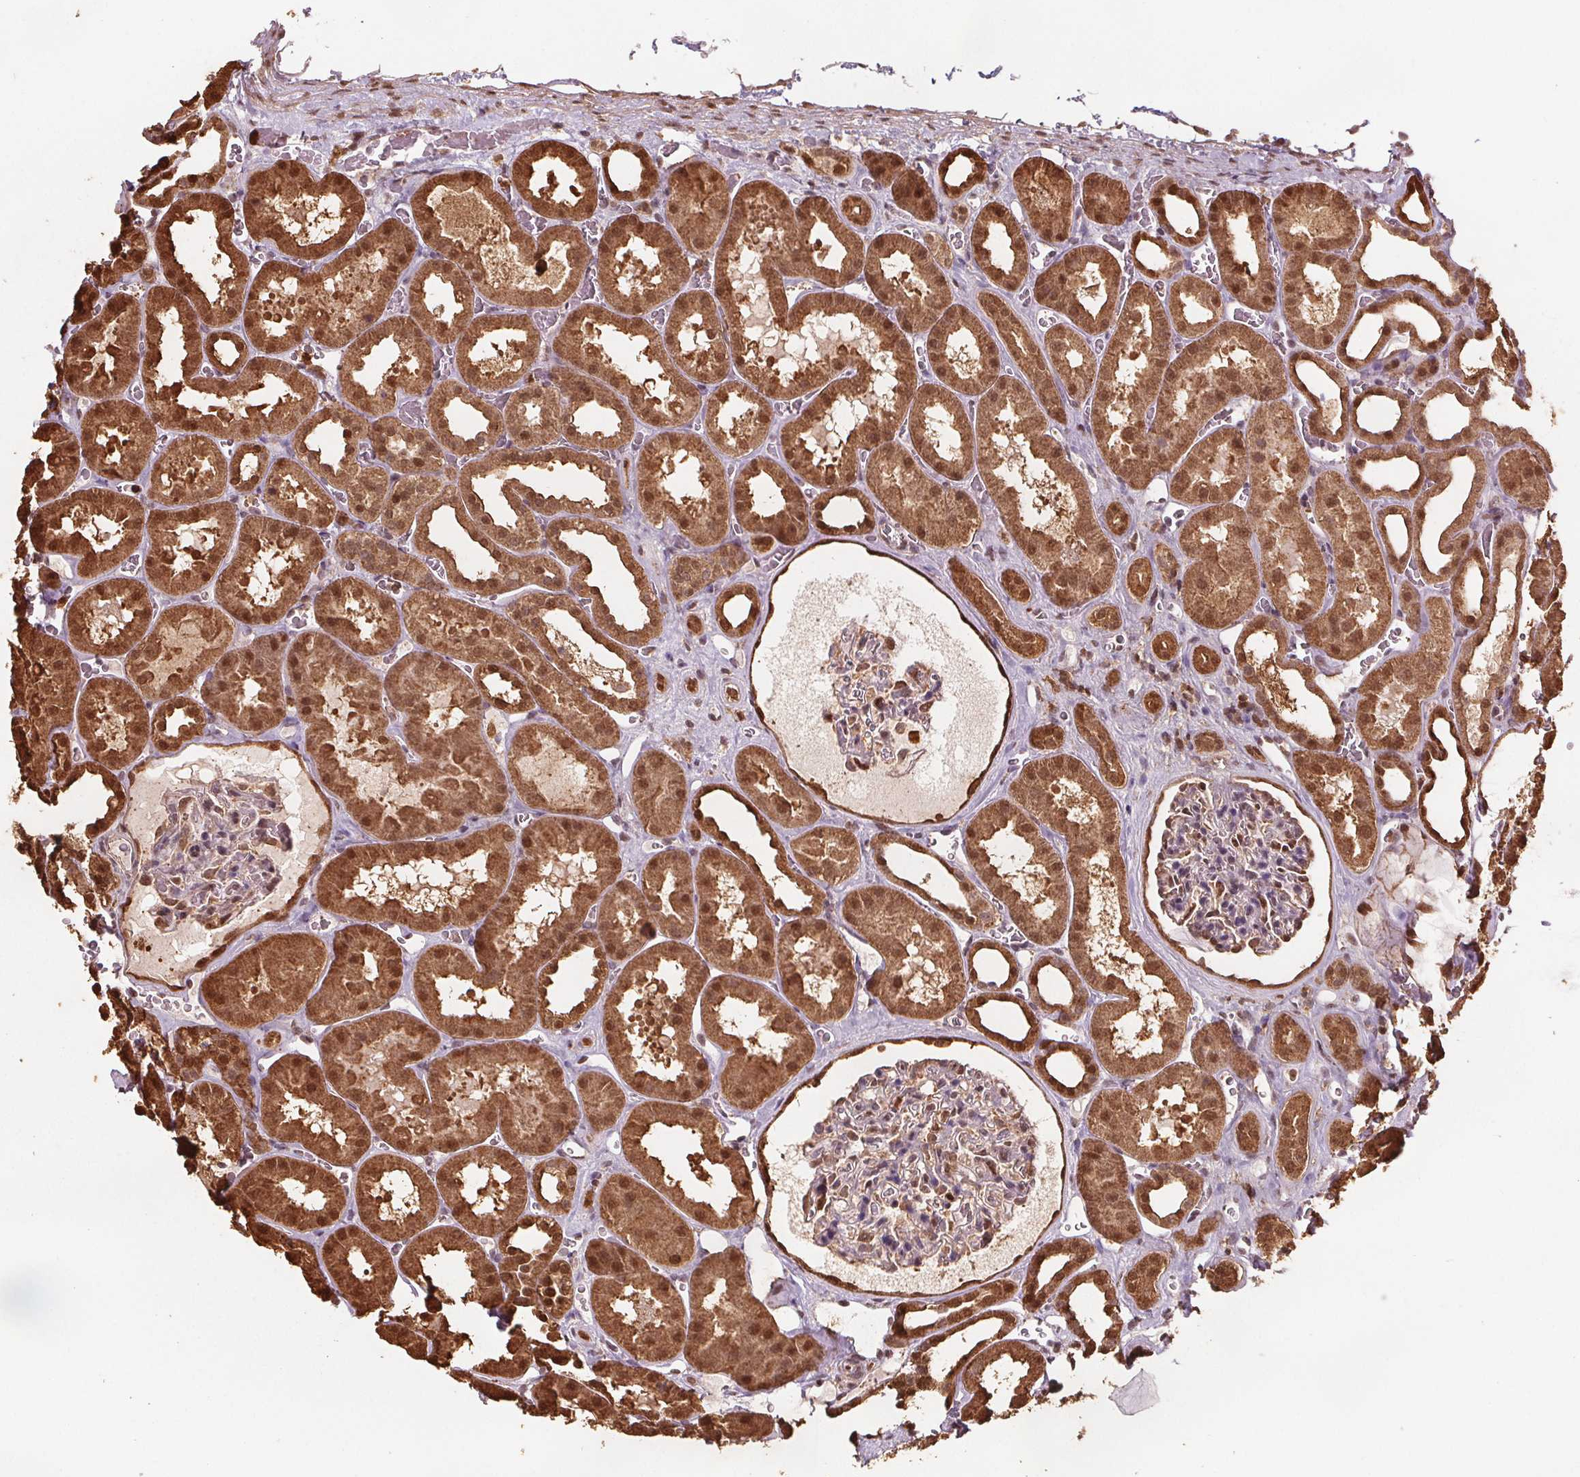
{"staining": {"intensity": "moderate", "quantity": "25%-75%", "location": "nuclear"}, "tissue": "kidney", "cell_type": "Cells in glomeruli", "image_type": "normal", "snomed": [{"axis": "morphology", "description": "Normal tissue, NOS"}, {"axis": "topography", "description": "Kidney"}], "caption": "The photomicrograph shows immunohistochemical staining of normal kidney. There is moderate nuclear positivity is identified in about 25%-75% of cells in glomeruli. (DAB (3,3'-diaminobenzidine) IHC with brightfield microscopy, high magnification).", "gene": "ENO1", "patient": {"sex": "female", "age": 41}}